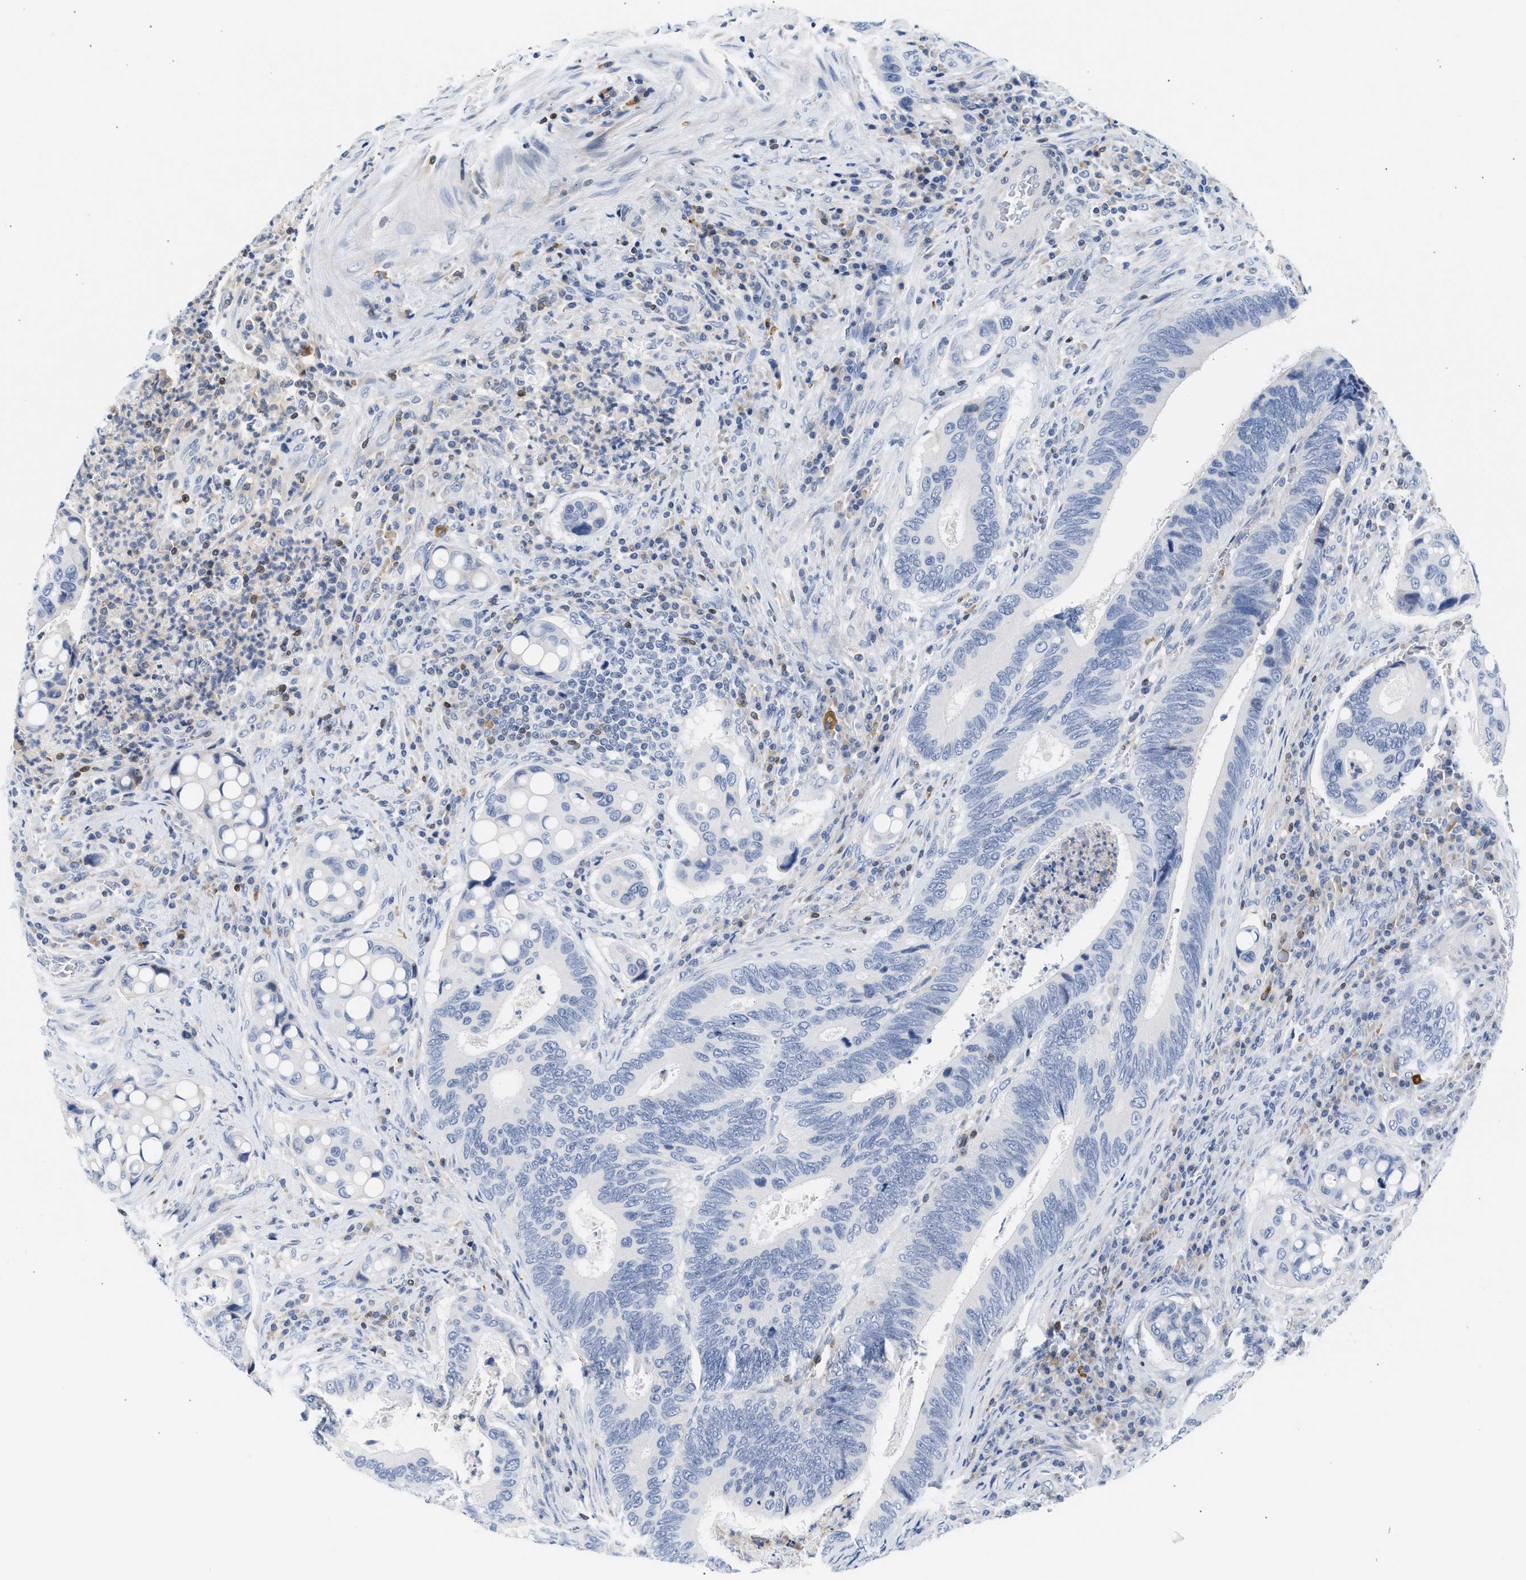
{"staining": {"intensity": "negative", "quantity": "none", "location": "none"}, "tissue": "colorectal cancer", "cell_type": "Tumor cells", "image_type": "cancer", "snomed": [{"axis": "morphology", "description": "Inflammation, NOS"}, {"axis": "morphology", "description": "Adenocarcinoma, NOS"}, {"axis": "topography", "description": "Colon"}], "caption": "Tumor cells are negative for brown protein staining in colorectal cancer.", "gene": "SLIT2", "patient": {"sex": "male", "age": 72}}